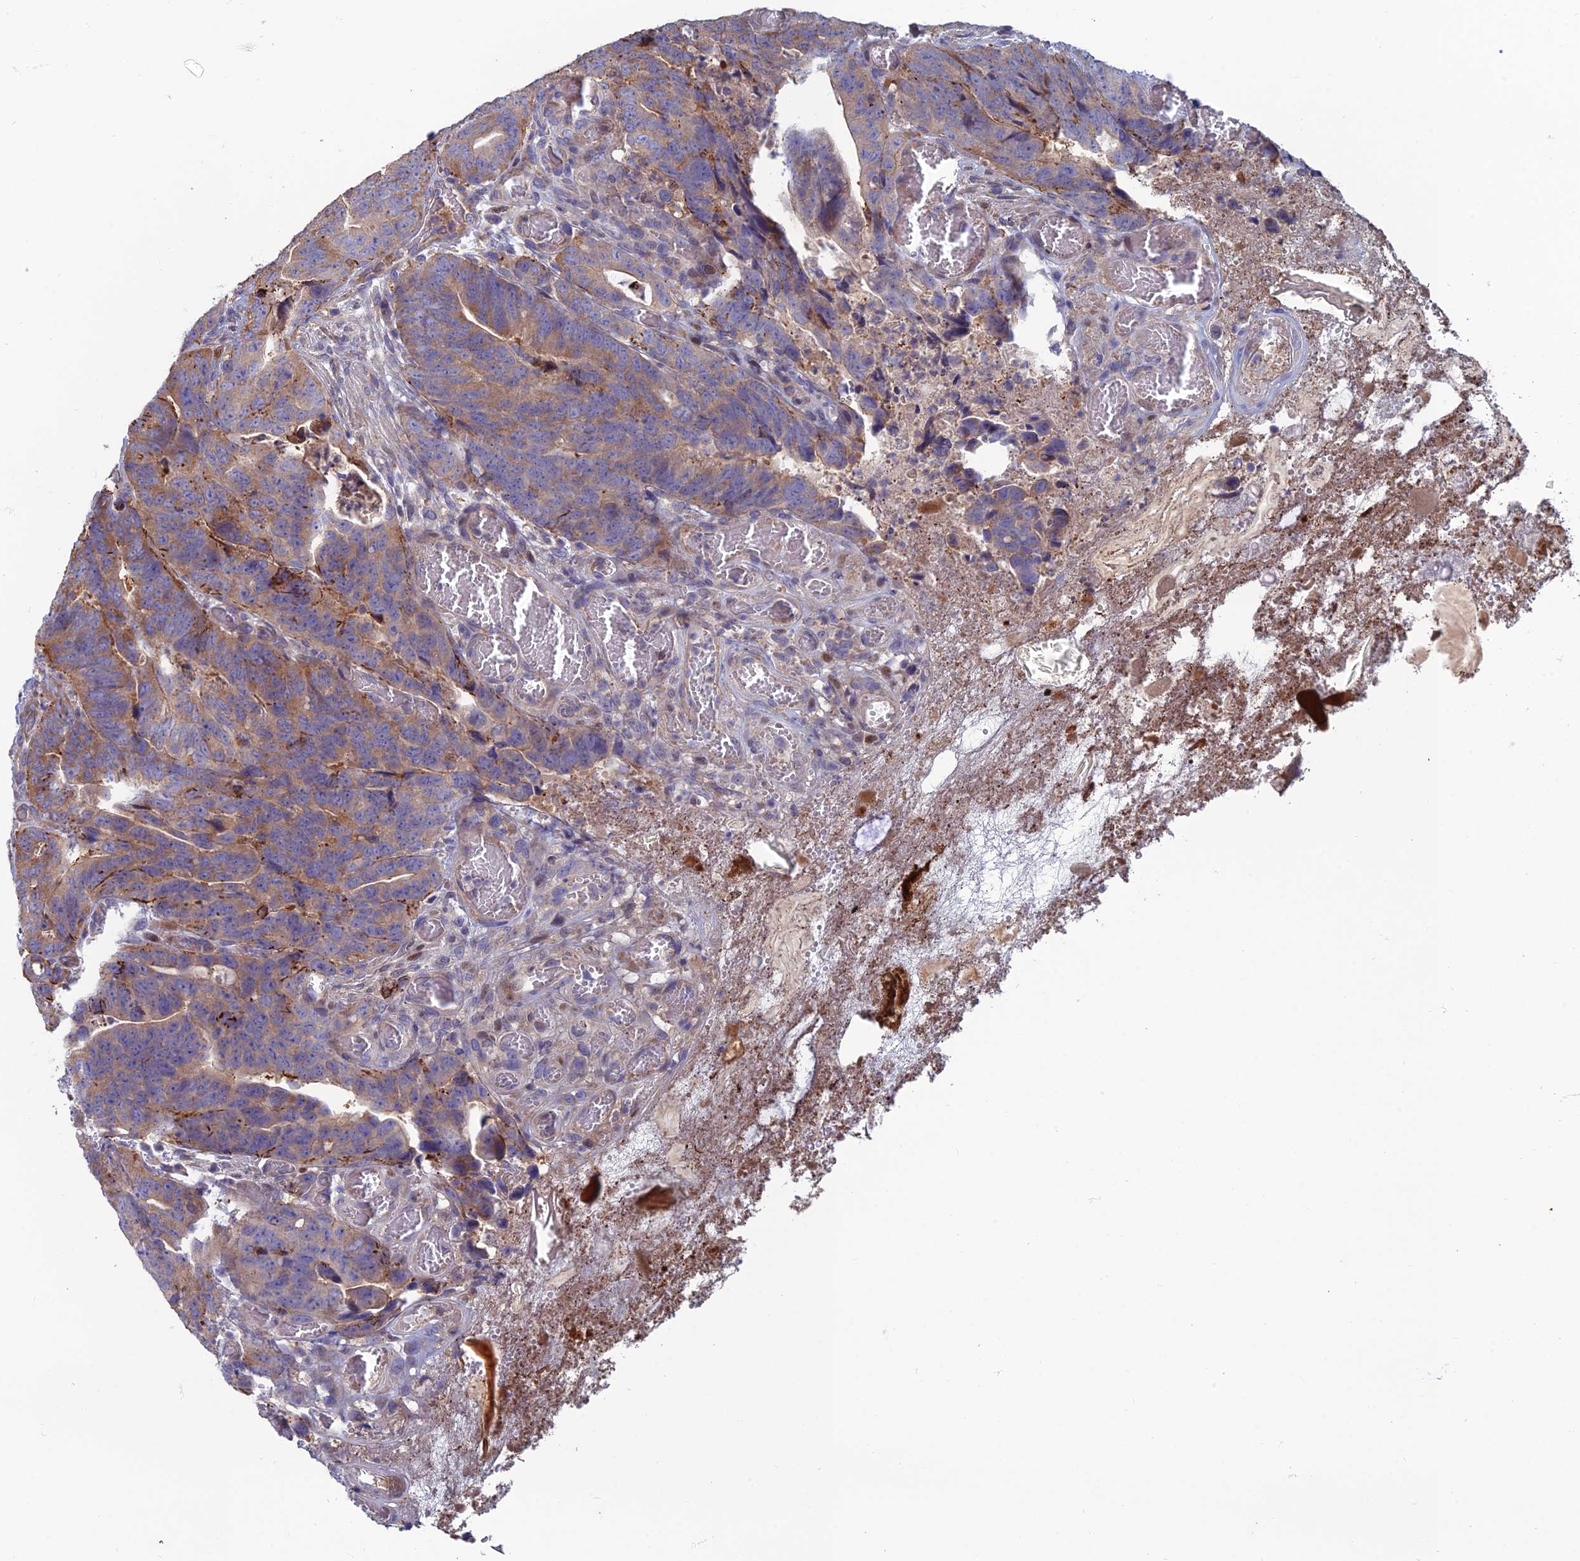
{"staining": {"intensity": "moderate", "quantity": ">75%", "location": "cytoplasmic/membranous"}, "tissue": "colorectal cancer", "cell_type": "Tumor cells", "image_type": "cancer", "snomed": [{"axis": "morphology", "description": "Adenocarcinoma, NOS"}, {"axis": "topography", "description": "Colon"}], "caption": "Protein staining by IHC exhibits moderate cytoplasmic/membranous positivity in approximately >75% of tumor cells in adenocarcinoma (colorectal). (Brightfield microscopy of DAB IHC at high magnification).", "gene": "C15orf62", "patient": {"sex": "female", "age": 82}}